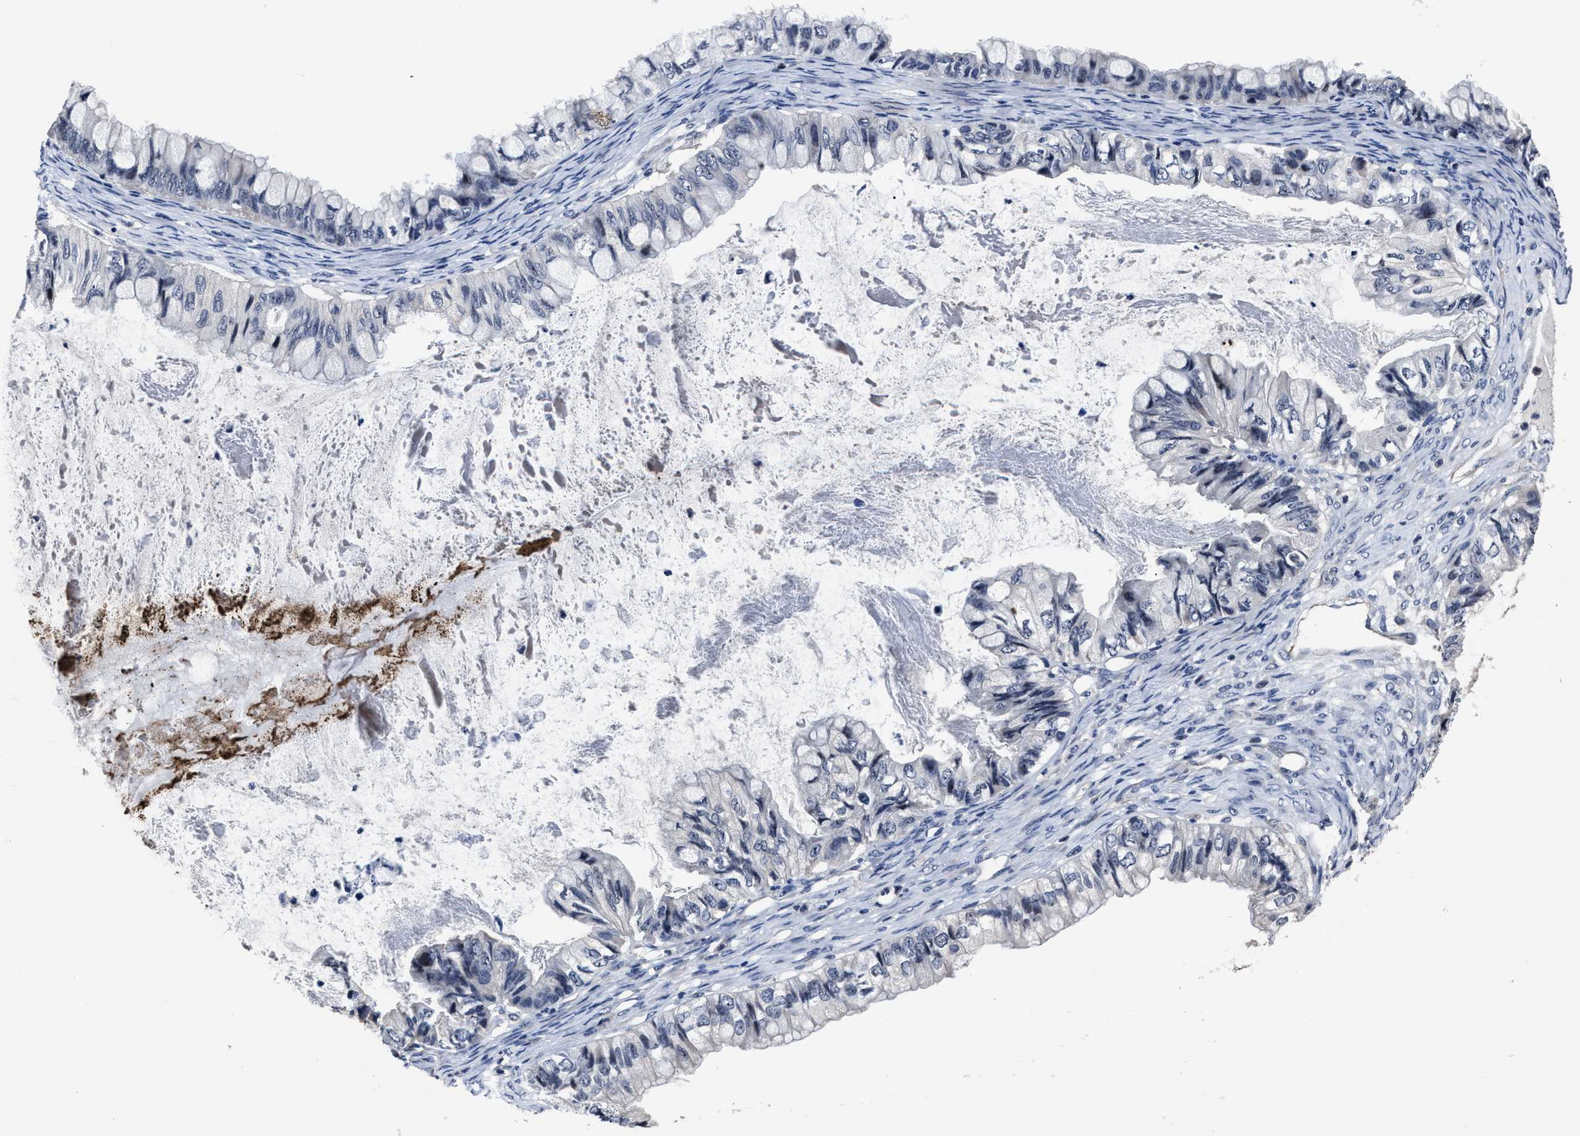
{"staining": {"intensity": "negative", "quantity": "none", "location": "none"}, "tissue": "ovarian cancer", "cell_type": "Tumor cells", "image_type": "cancer", "snomed": [{"axis": "morphology", "description": "Cystadenocarcinoma, mucinous, NOS"}, {"axis": "topography", "description": "Ovary"}], "caption": "High power microscopy micrograph of an IHC image of ovarian cancer (mucinous cystadenocarcinoma), revealing no significant staining in tumor cells. Nuclei are stained in blue.", "gene": "RSBN1L", "patient": {"sex": "female", "age": 80}}